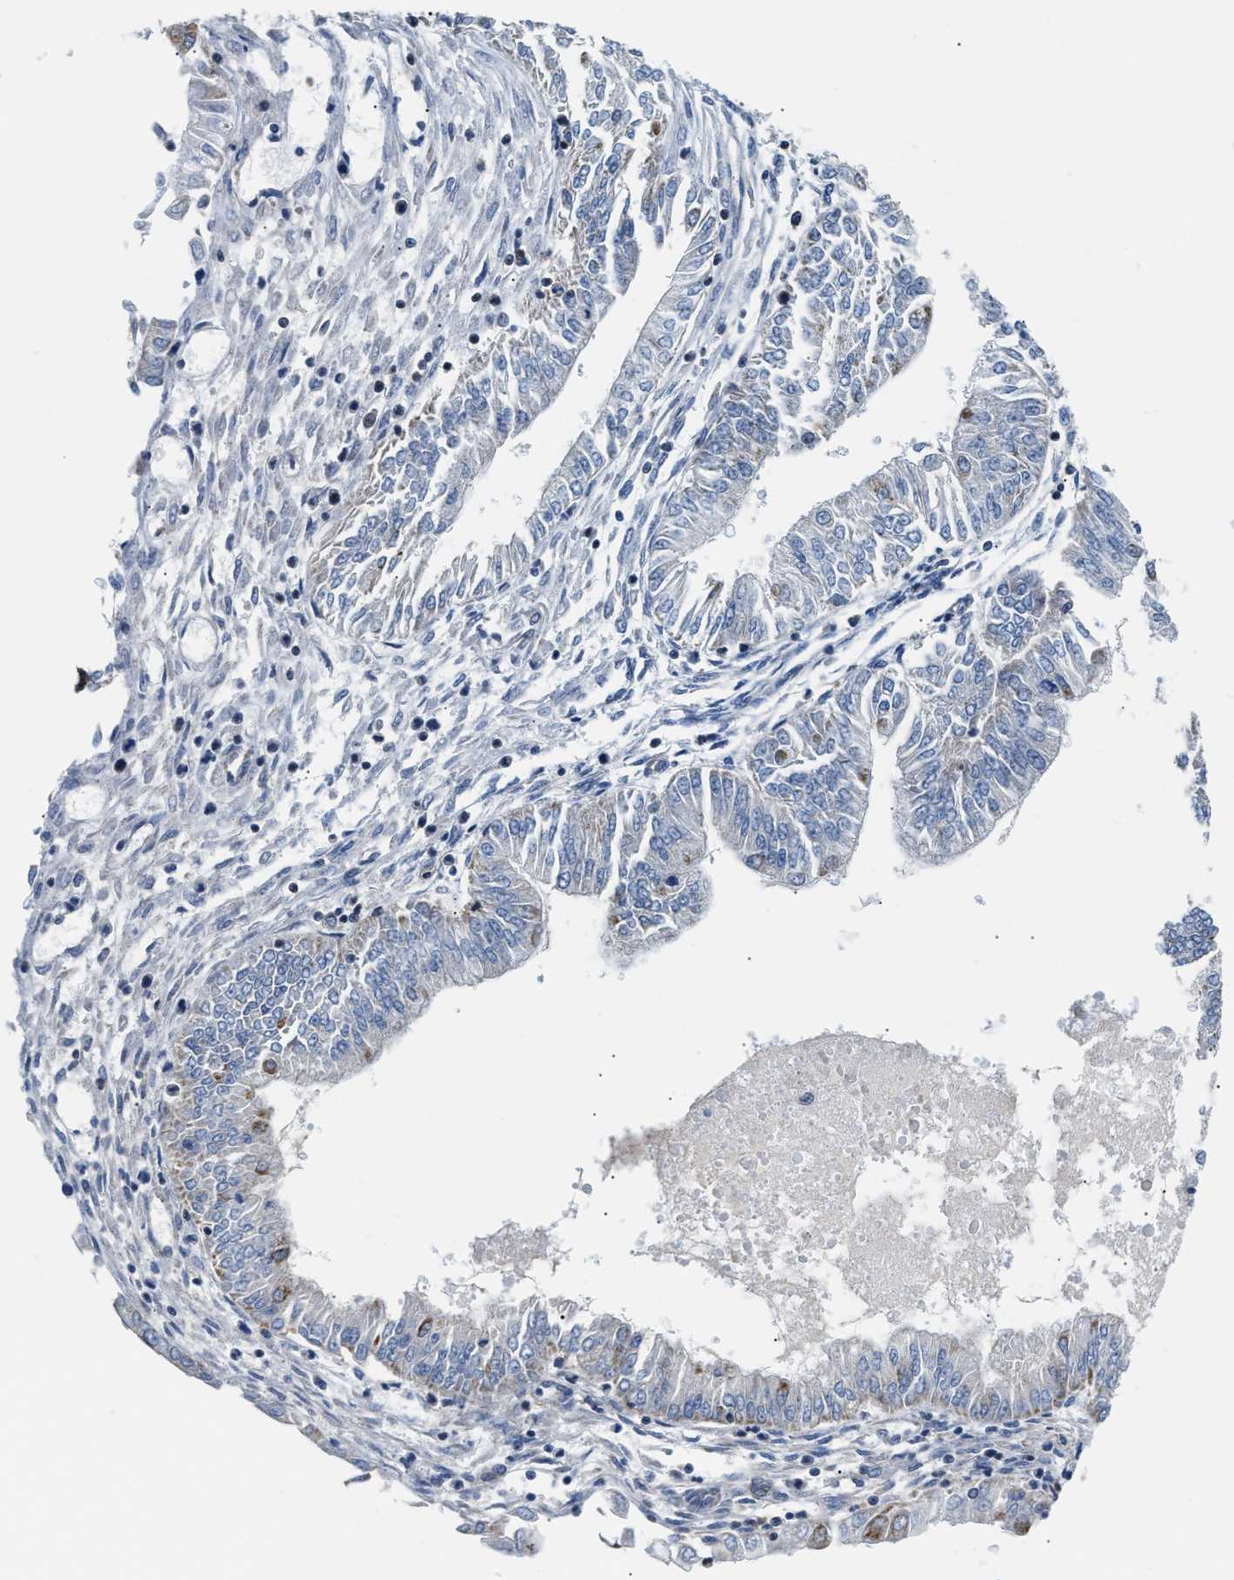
{"staining": {"intensity": "weak", "quantity": "25%-75%", "location": "nuclear"}, "tissue": "endometrial cancer", "cell_type": "Tumor cells", "image_type": "cancer", "snomed": [{"axis": "morphology", "description": "Adenocarcinoma, NOS"}, {"axis": "topography", "description": "Endometrium"}], "caption": "Immunohistochemistry (IHC) (DAB (3,3'-diaminobenzidine)) staining of endometrial cancer exhibits weak nuclear protein positivity in about 25%-75% of tumor cells.", "gene": "STK10", "patient": {"sex": "female", "age": 53}}